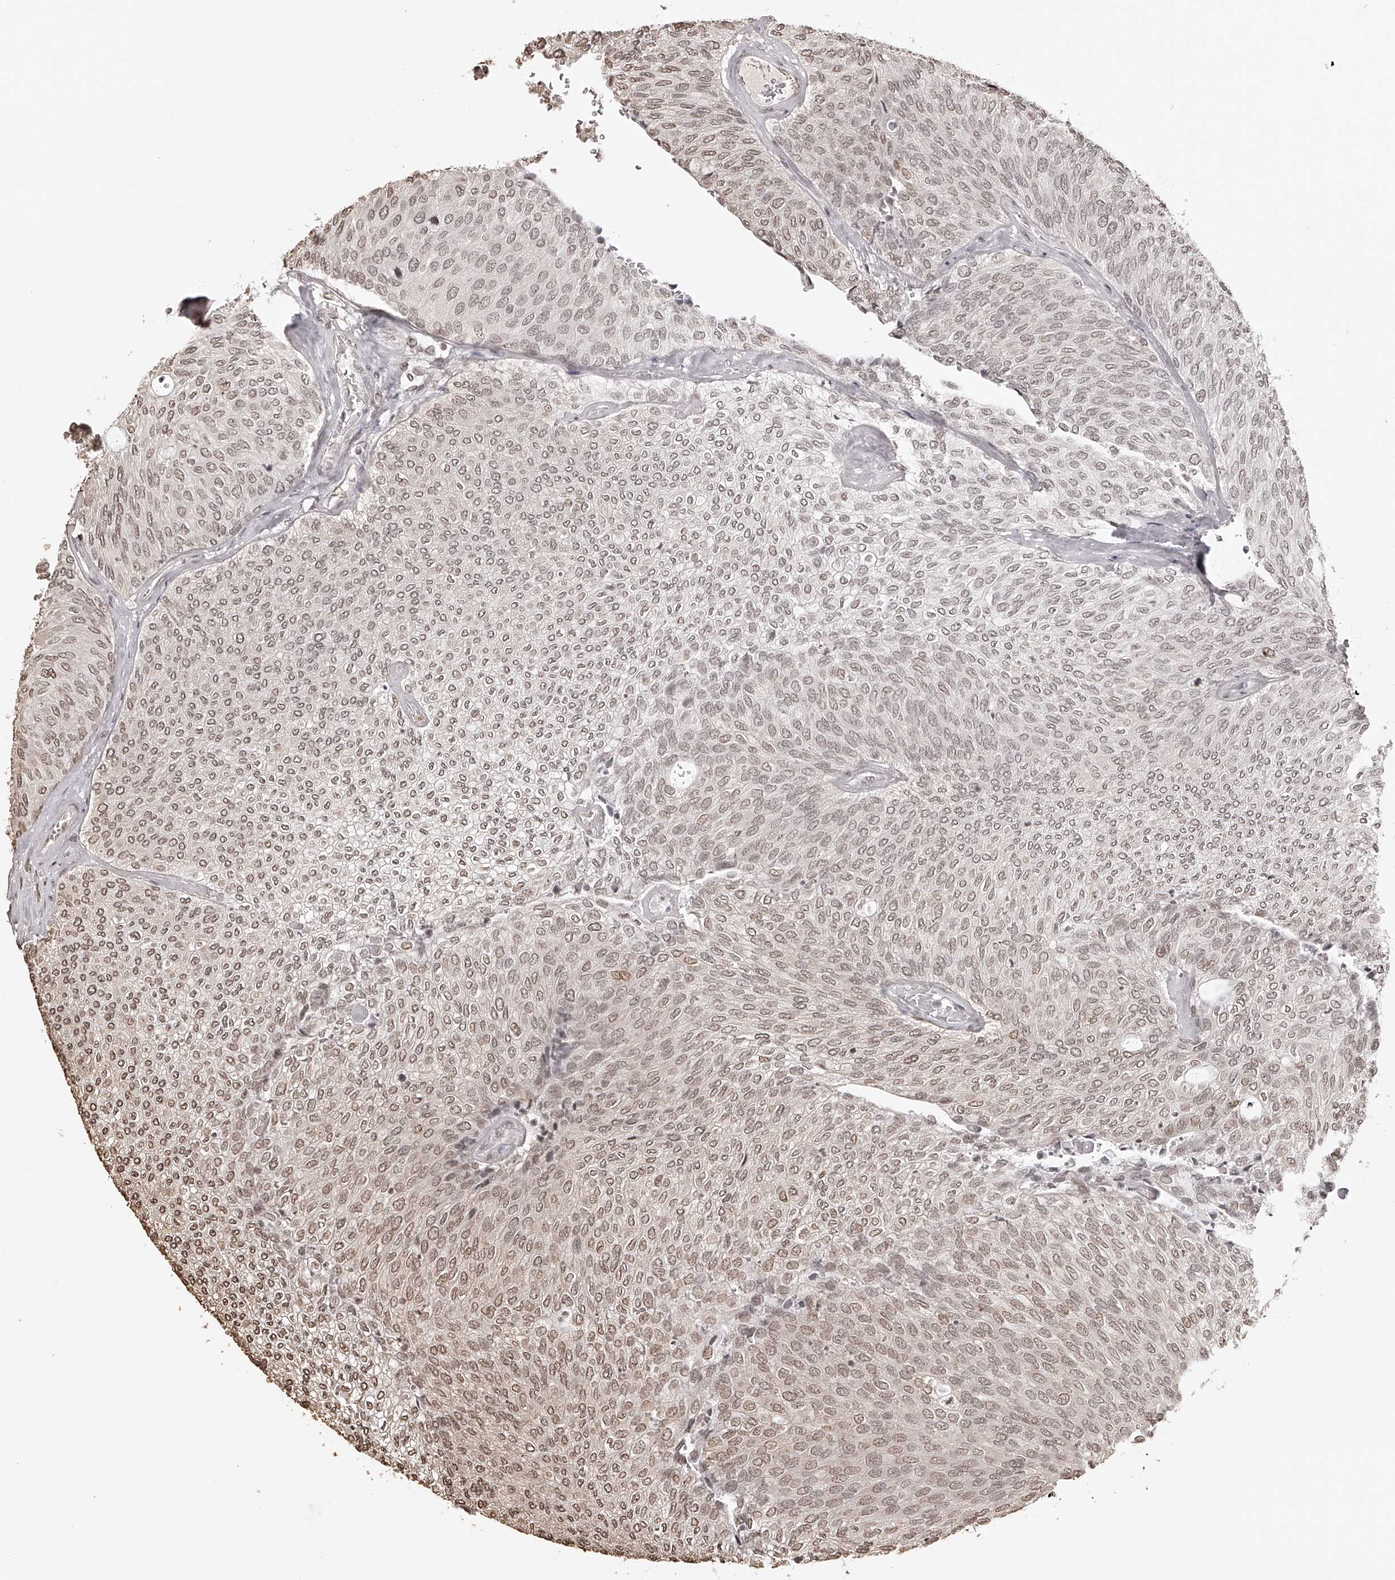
{"staining": {"intensity": "moderate", "quantity": ">75%", "location": "nuclear"}, "tissue": "urothelial cancer", "cell_type": "Tumor cells", "image_type": "cancer", "snomed": [{"axis": "morphology", "description": "Urothelial carcinoma, Low grade"}, {"axis": "topography", "description": "Urinary bladder"}], "caption": "Immunohistochemical staining of human urothelial cancer exhibits medium levels of moderate nuclear staining in approximately >75% of tumor cells.", "gene": "ZNF503", "patient": {"sex": "female", "age": 79}}